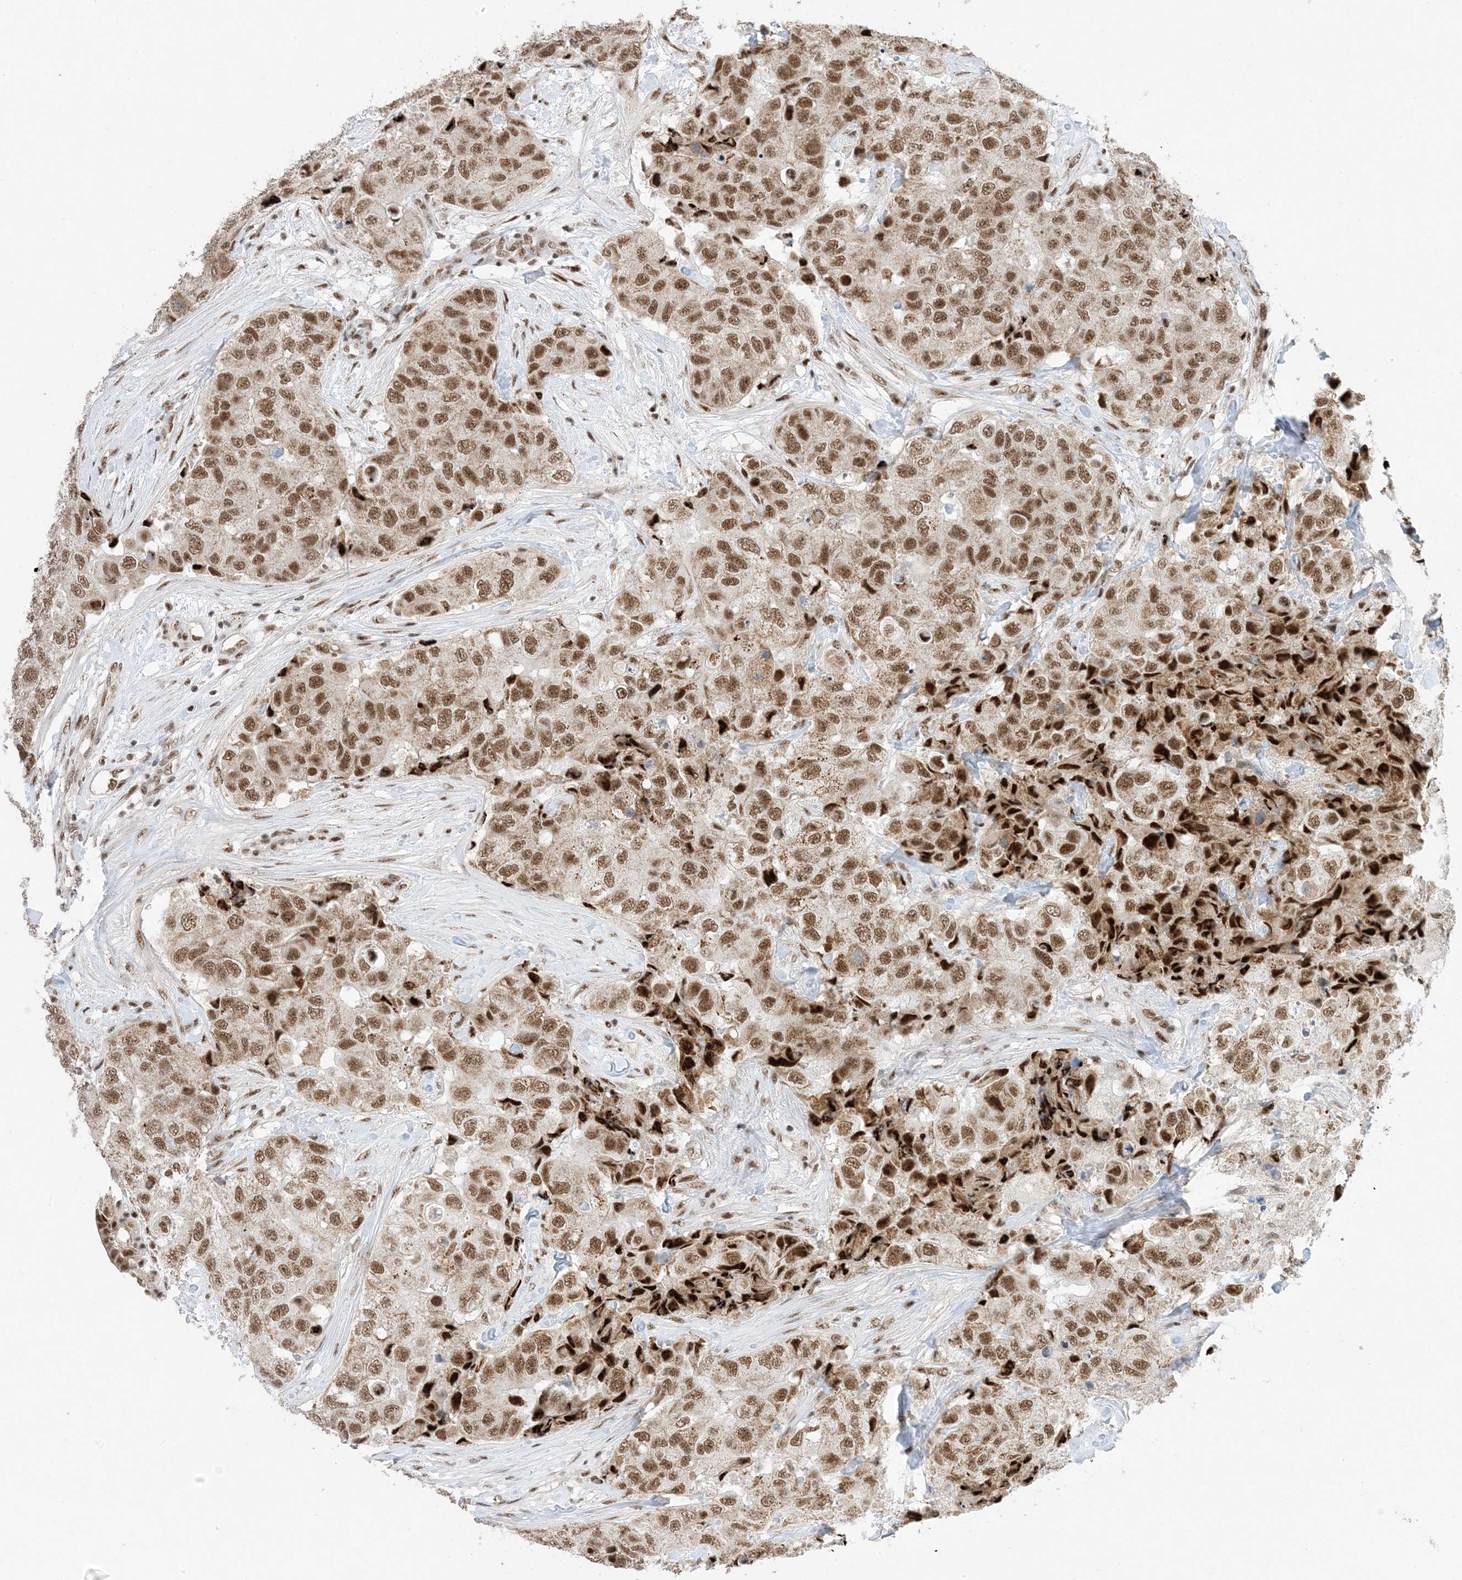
{"staining": {"intensity": "strong", "quantity": ">75%", "location": "nuclear"}, "tissue": "breast cancer", "cell_type": "Tumor cells", "image_type": "cancer", "snomed": [{"axis": "morphology", "description": "Duct carcinoma"}, {"axis": "topography", "description": "Breast"}], "caption": "Immunohistochemical staining of infiltrating ductal carcinoma (breast) shows high levels of strong nuclear protein staining in about >75% of tumor cells. (DAB (3,3'-diaminobenzidine) = brown stain, brightfield microscopy at high magnification).", "gene": "SF3A3", "patient": {"sex": "female", "age": 62}}